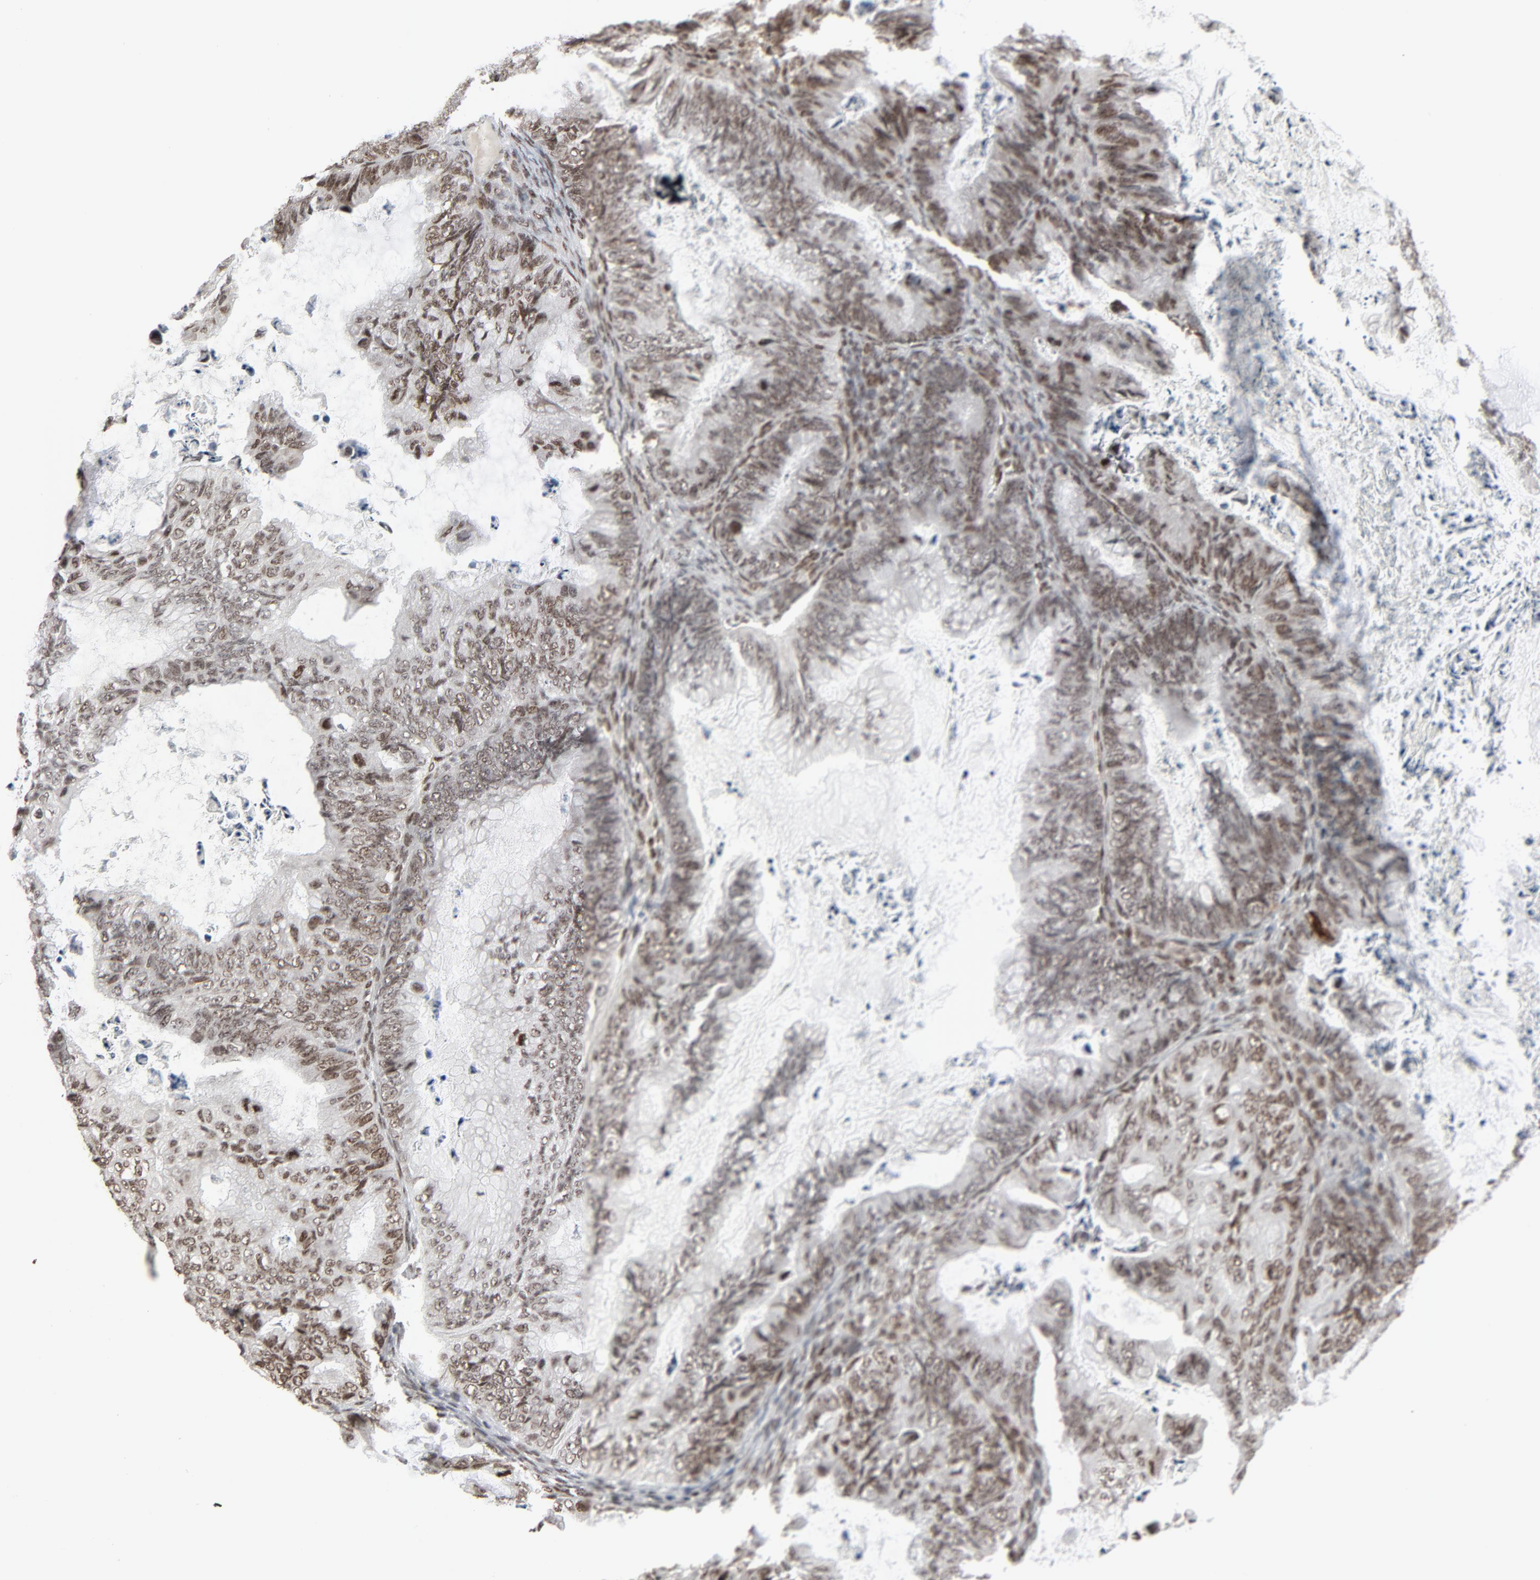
{"staining": {"intensity": "strong", "quantity": ">75%", "location": "nuclear"}, "tissue": "ovarian cancer", "cell_type": "Tumor cells", "image_type": "cancer", "snomed": [{"axis": "morphology", "description": "Cystadenocarcinoma, mucinous, NOS"}, {"axis": "topography", "description": "Ovary"}], "caption": "Immunohistochemical staining of ovarian cancer reveals high levels of strong nuclear protein staining in approximately >75% of tumor cells.", "gene": "CUX1", "patient": {"sex": "female", "age": 36}}